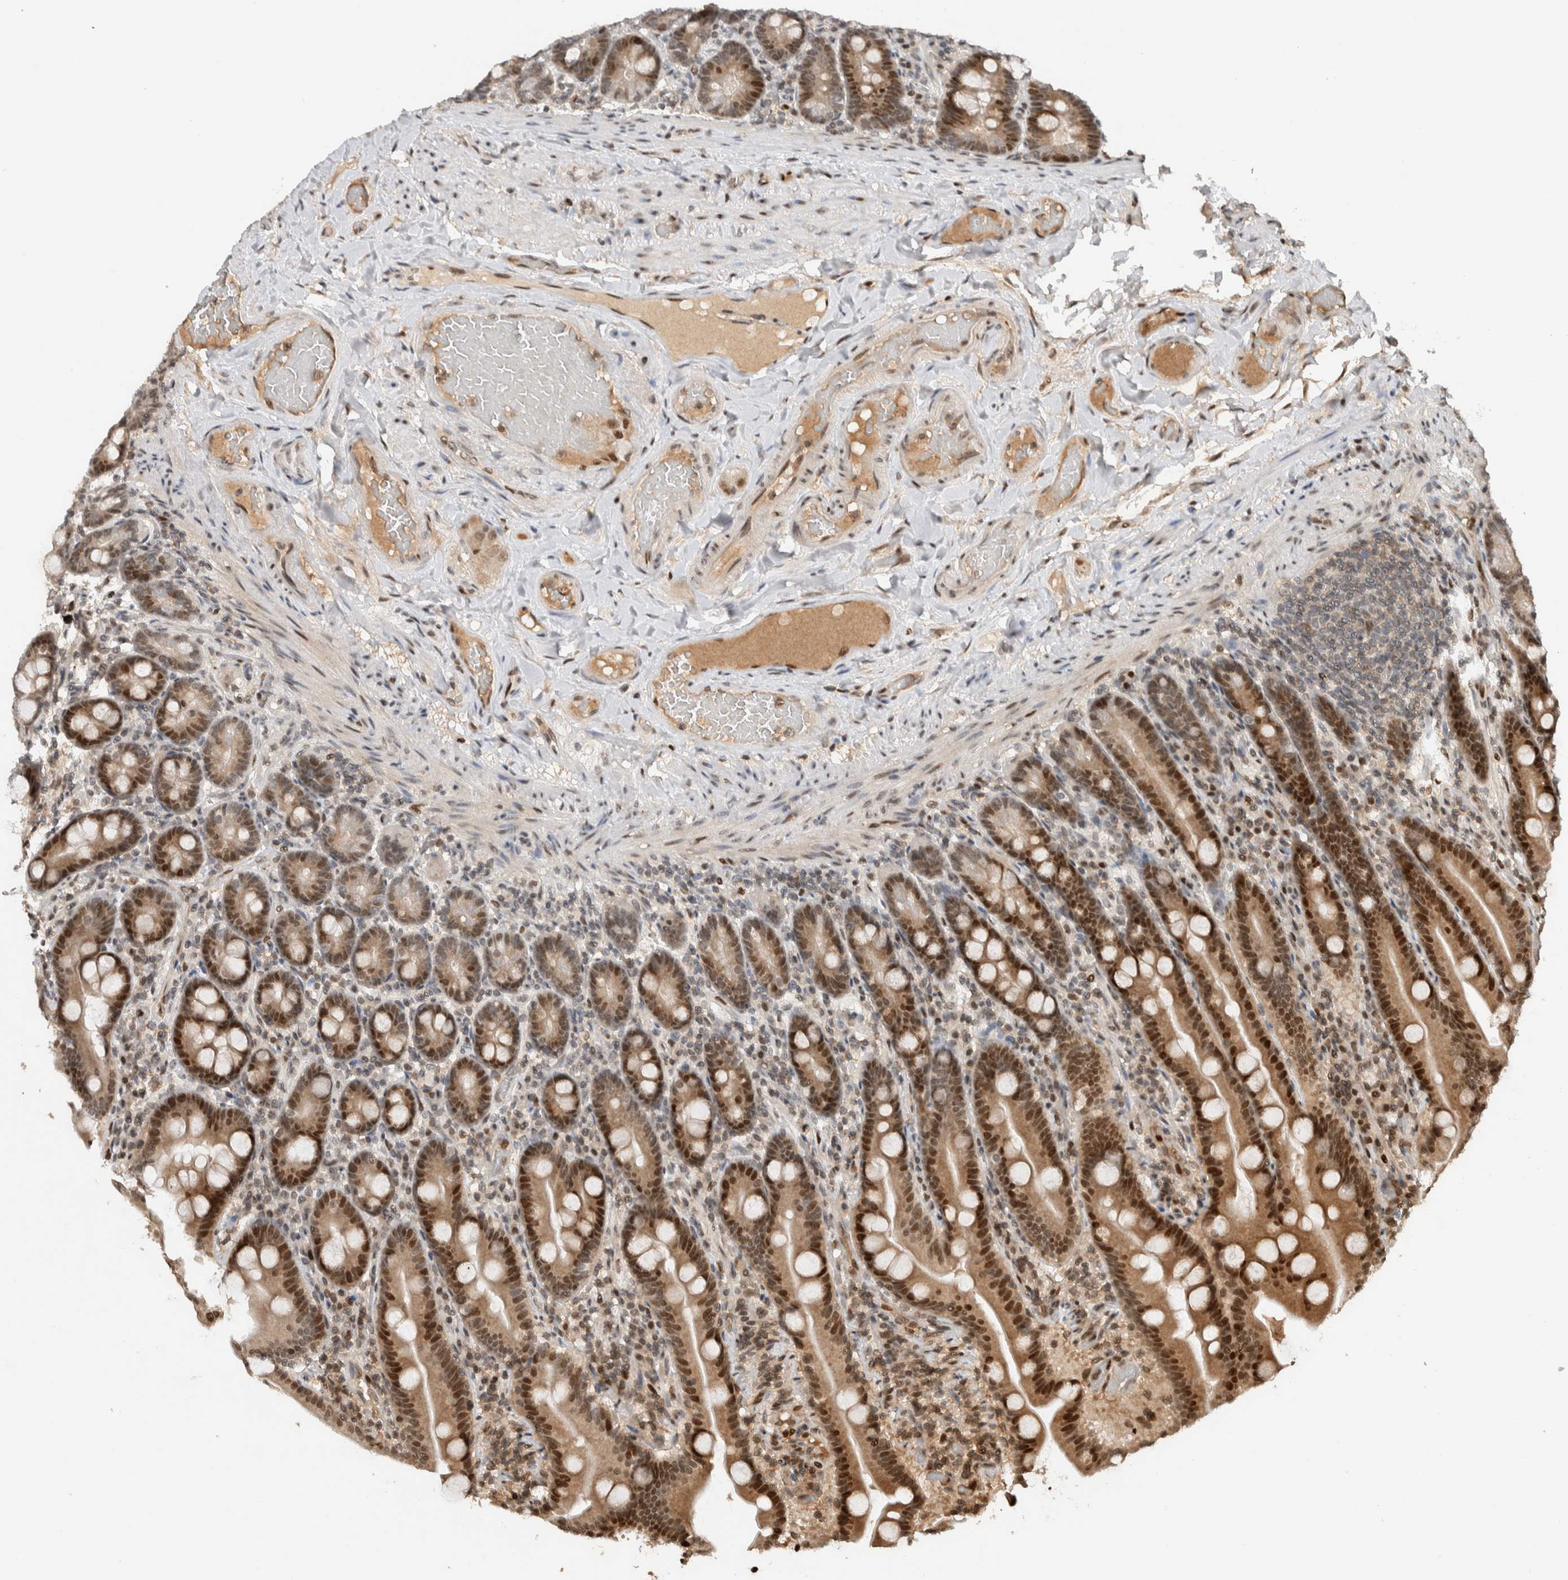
{"staining": {"intensity": "moderate", "quantity": ">75%", "location": "cytoplasmic/membranous,nuclear"}, "tissue": "duodenum", "cell_type": "Glandular cells", "image_type": "normal", "snomed": [{"axis": "morphology", "description": "Normal tissue, NOS"}, {"axis": "topography", "description": "Duodenum"}], "caption": "Approximately >75% of glandular cells in benign human duodenum show moderate cytoplasmic/membranous,nuclear protein staining as visualized by brown immunohistochemical staining.", "gene": "ZNF521", "patient": {"sex": "male", "age": 54}}